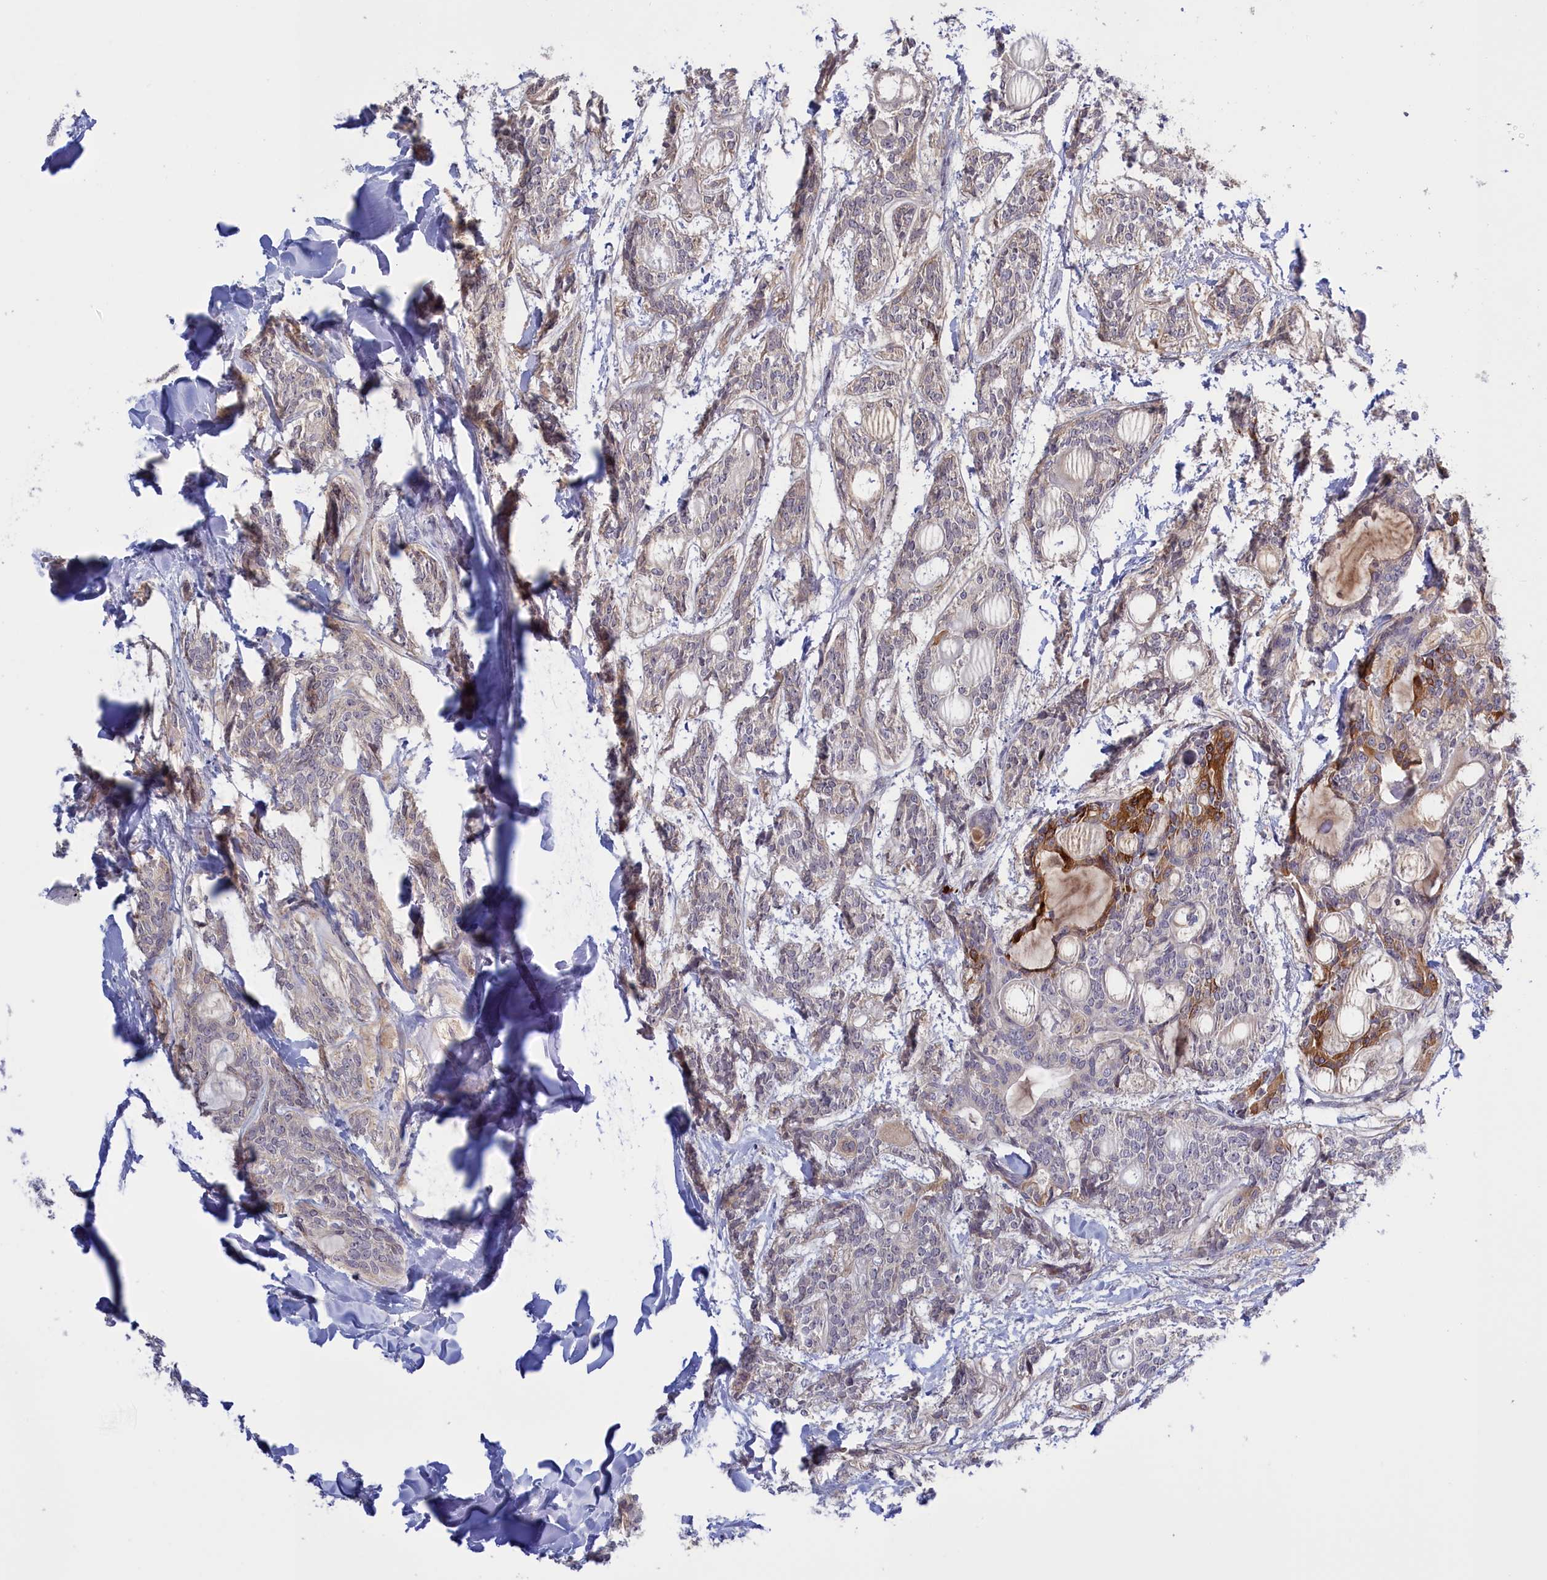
{"staining": {"intensity": "moderate", "quantity": "<25%", "location": "cytoplasmic/membranous"}, "tissue": "head and neck cancer", "cell_type": "Tumor cells", "image_type": "cancer", "snomed": [{"axis": "morphology", "description": "Adenocarcinoma, NOS"}, {"axis": "topography", "description": "Head-Neck"}], "caption": "Human head and neck adenocarcinoma stained for a protein (brown) demonstrates moderate cytoplasmic/membranous positive expression in about <25% of tumor cells.", "gene": "RRAD", "patient": {"sex": "male", "age": 66}}